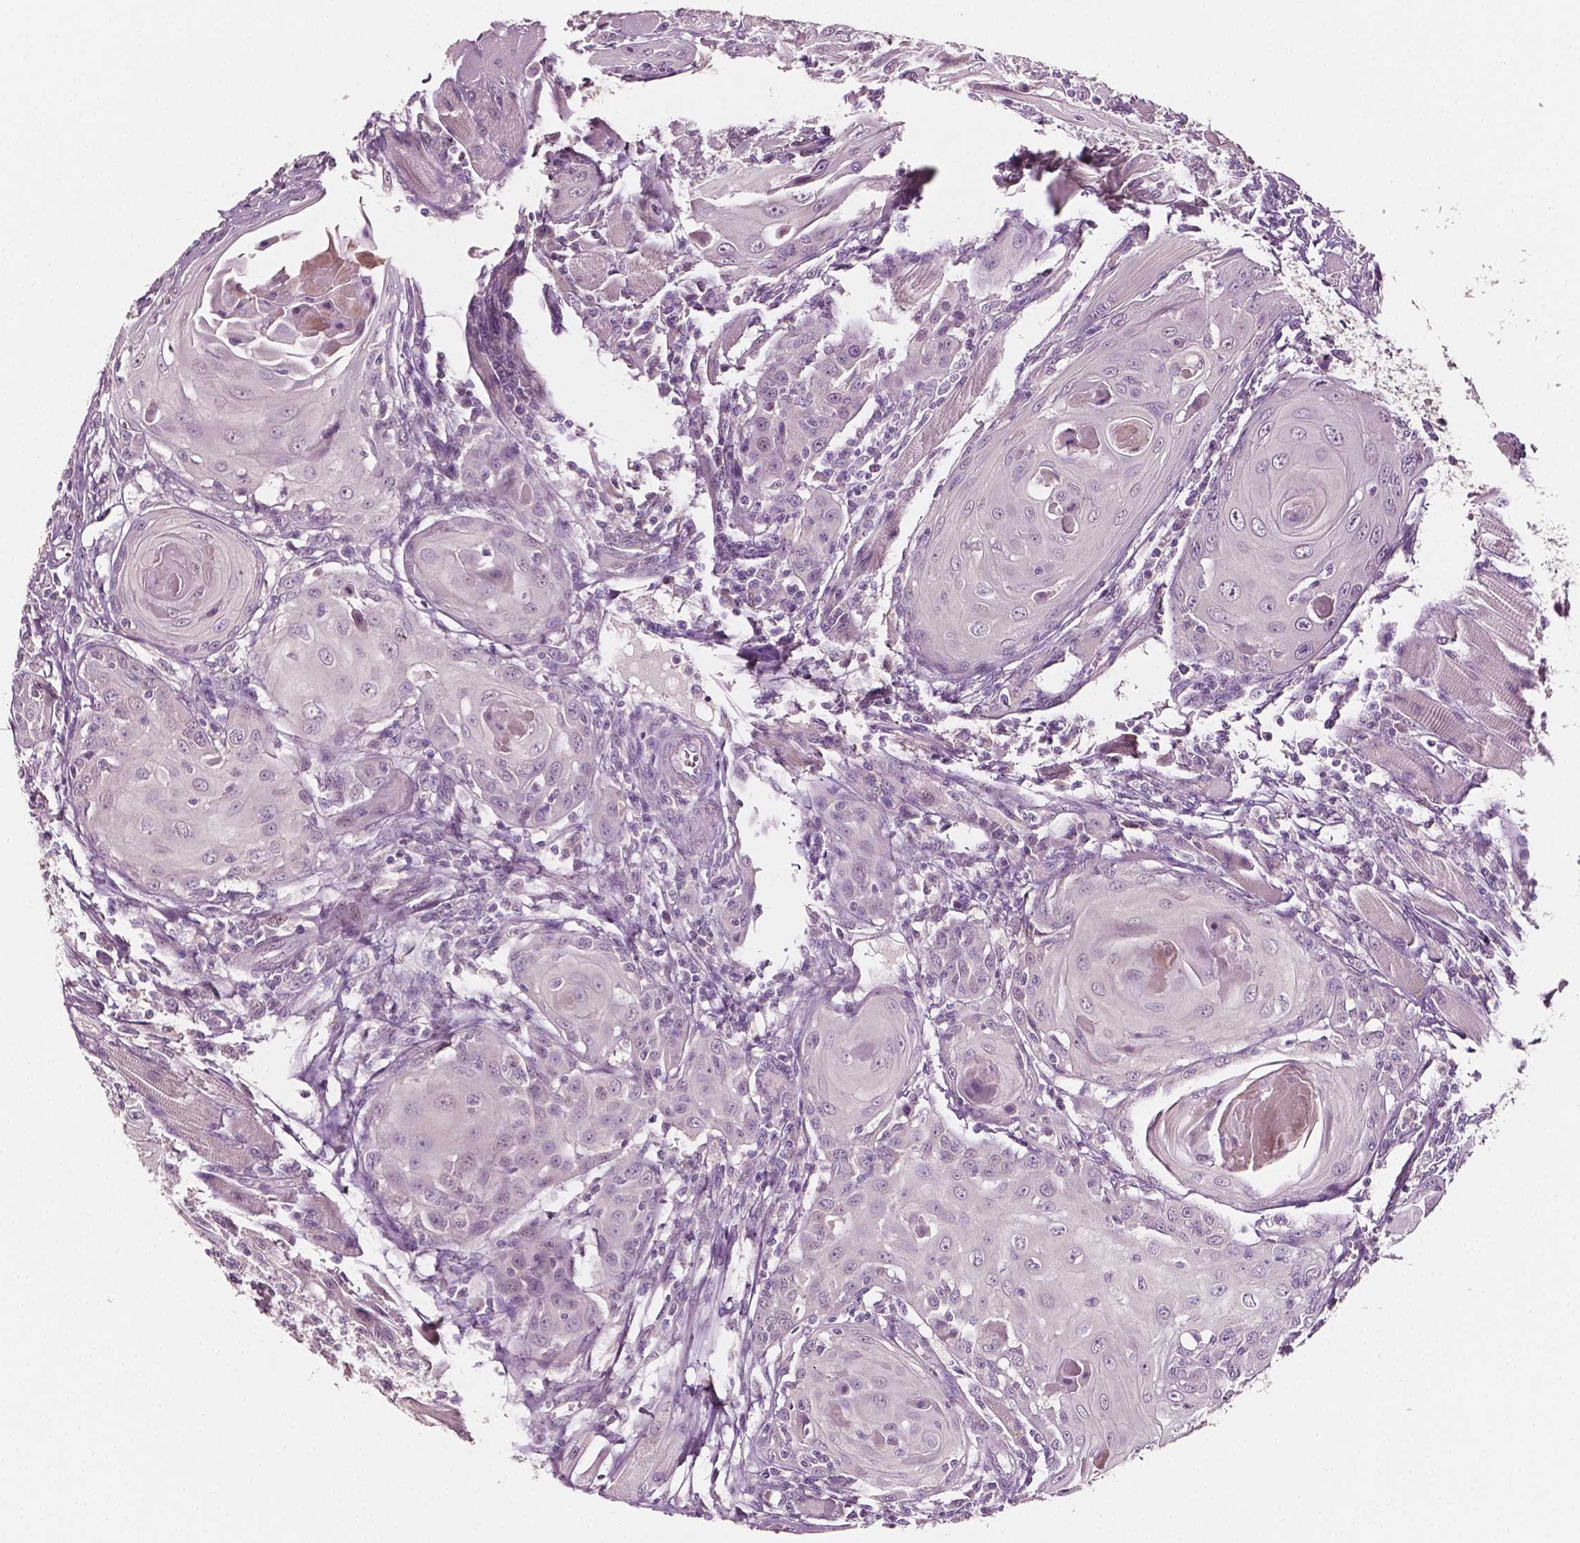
{"staining": {"intensity": "negative", "quantity": "none", "location": "none"}, "tissue": "head and neck cancer", "cell_type": "Tumor cells", "image_type": "cancer", "snomed": [{"axis": "morphology", "description": "Squamous cell carcinoma, NOS"}, {"axis": "topography", "description": "Head-Neck"}], "caption": "The photomicrograph exhibits no staining of tumor cells in head and neck squamous cell carcinoma. (Brightfield microscopy of DAB (3,3'-diaminobenzidine) IHC at high magnification).", "gene": "PLA2R1", "patient": {"sex": "female", "age": 80}}